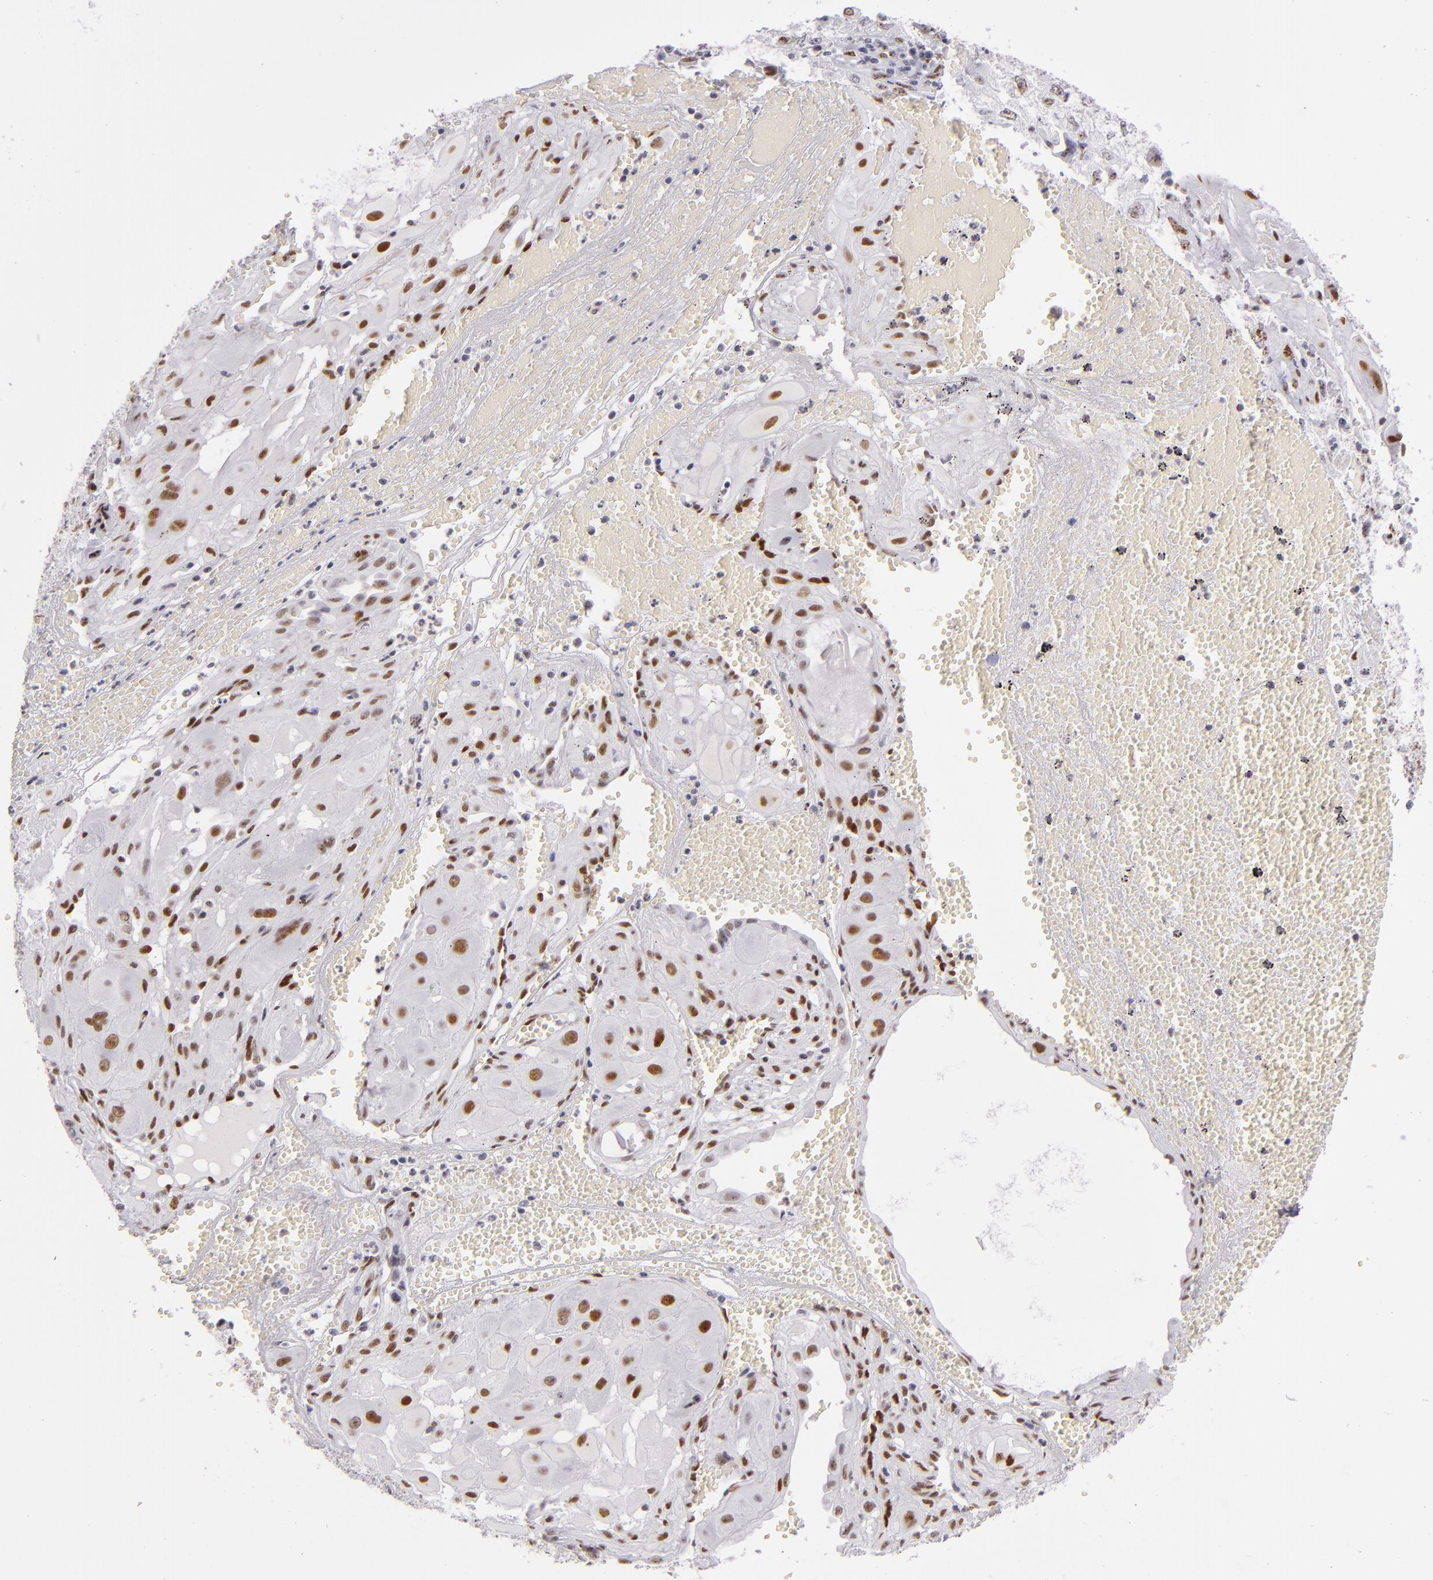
{"staining": {"intensity": "strong", "quantity": ">75%", "location": "nuclear"}, "tissue": "cervical cancer", "cell_type": "Tumor cells", "image_type": "cancer", "snomed": [{"axis": "morphology", "description": "Squamous cell carcinoma, NOS"}, {"axis": "topography", "description": "Cervix"}], "caption": "Immunohistochemistry (DAB) staining of cervical cancer (squamous cell carcinoma) displays strong nuclear protein positivity in about >75% of tumor cells.", "gene": "TOP3A", "patient": {"sex": "female", "age": 34}}